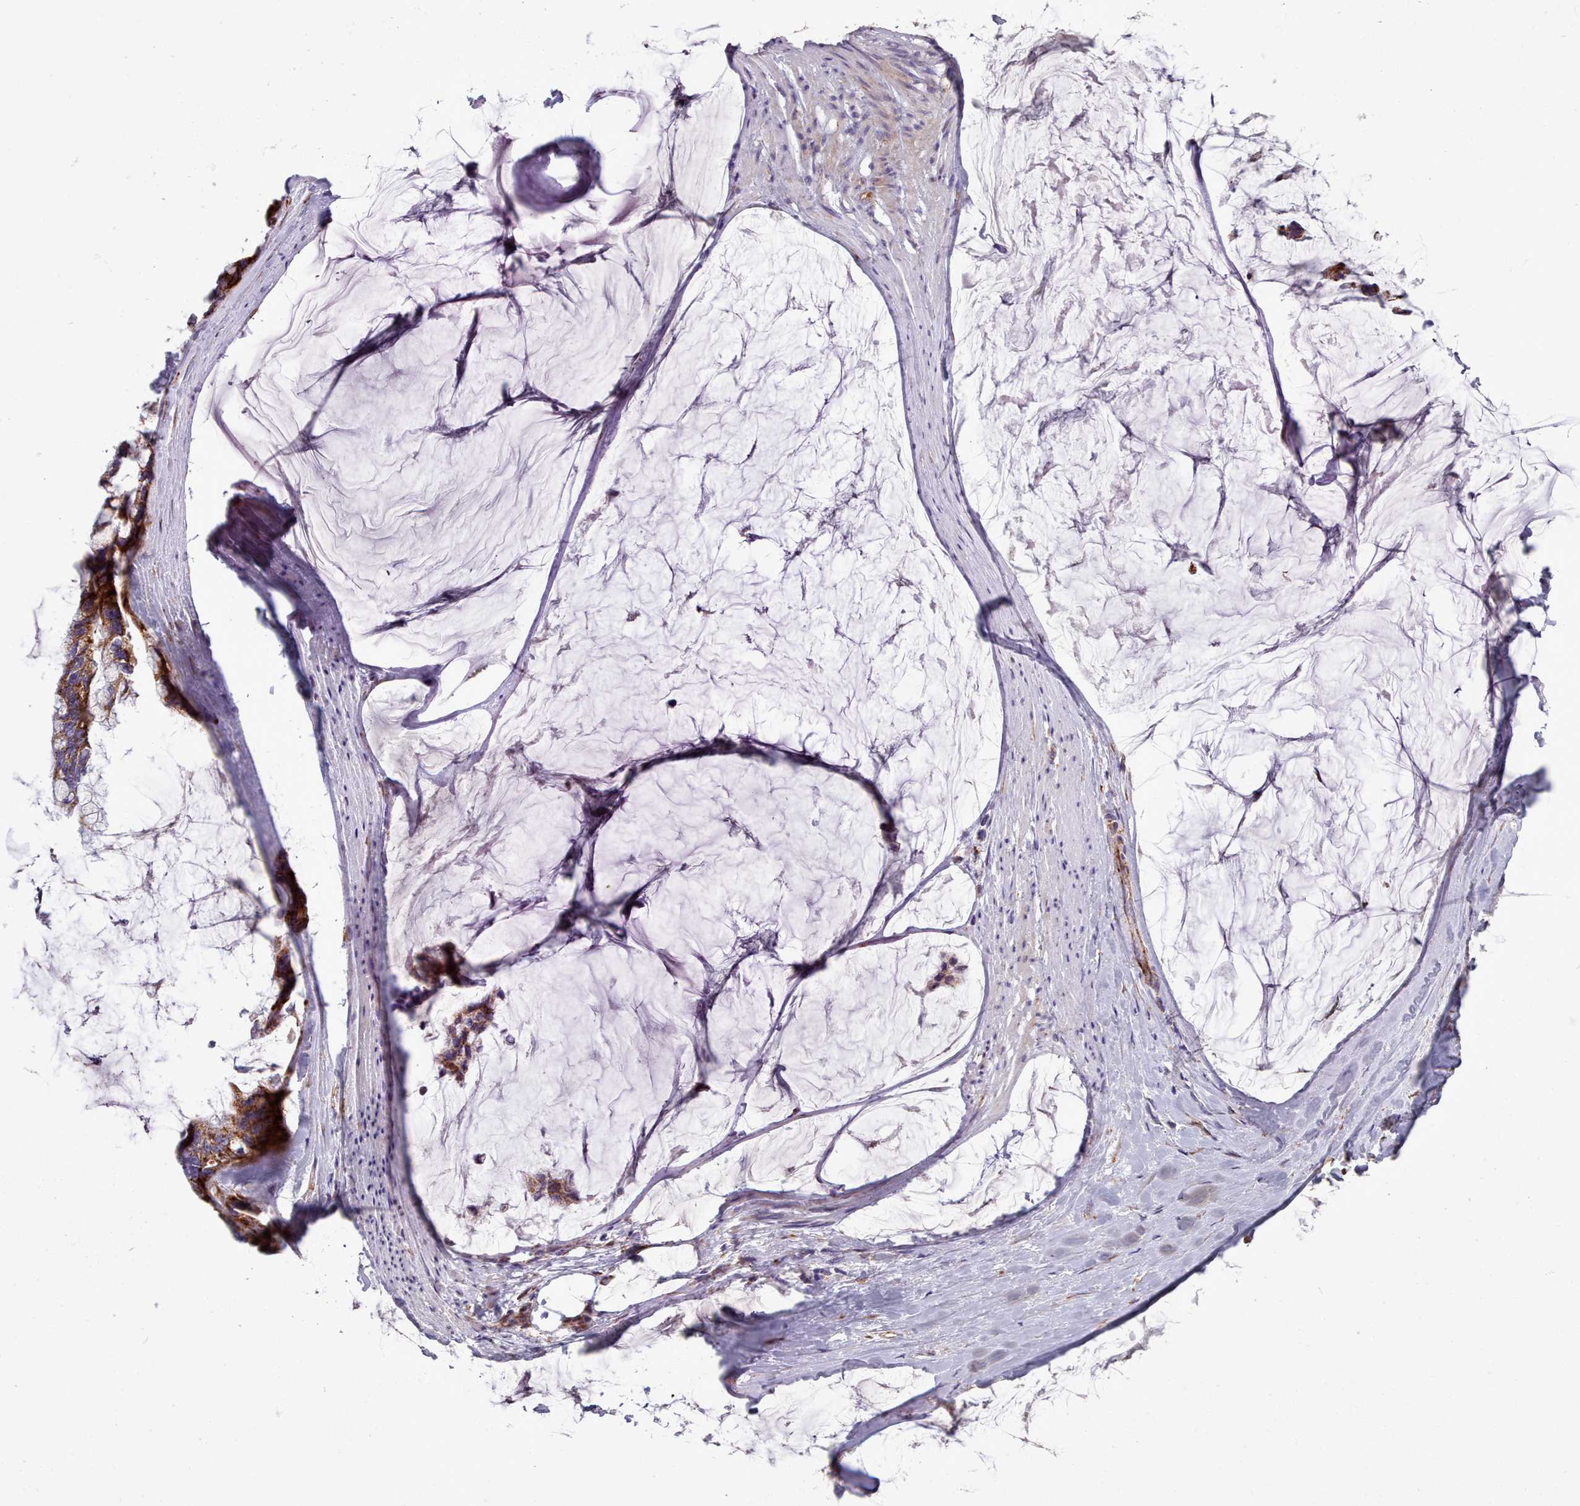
{"staining": {"intensity": "moderate", "quantity": ">75%", "location": "cytoplasmic/membranous"}, "tissue": "ovarian cancer", "cell_type": "Tumor cells", "image_type": "cancer", "snomed": [{"axis": "morphology", "description": "Cystadenocarcinoma, mucinous, NOS"}, {"axis": "topography", "description": "Ovary"}], "caption": "Immunohistochemical staining of ovarian cancer displays medium levels of moderate cytoplasmic/membranous positivity in approximately >75% of tumor cells.", "gene": "FKBP10", "patient": {"sex": "female", "age": 39}}